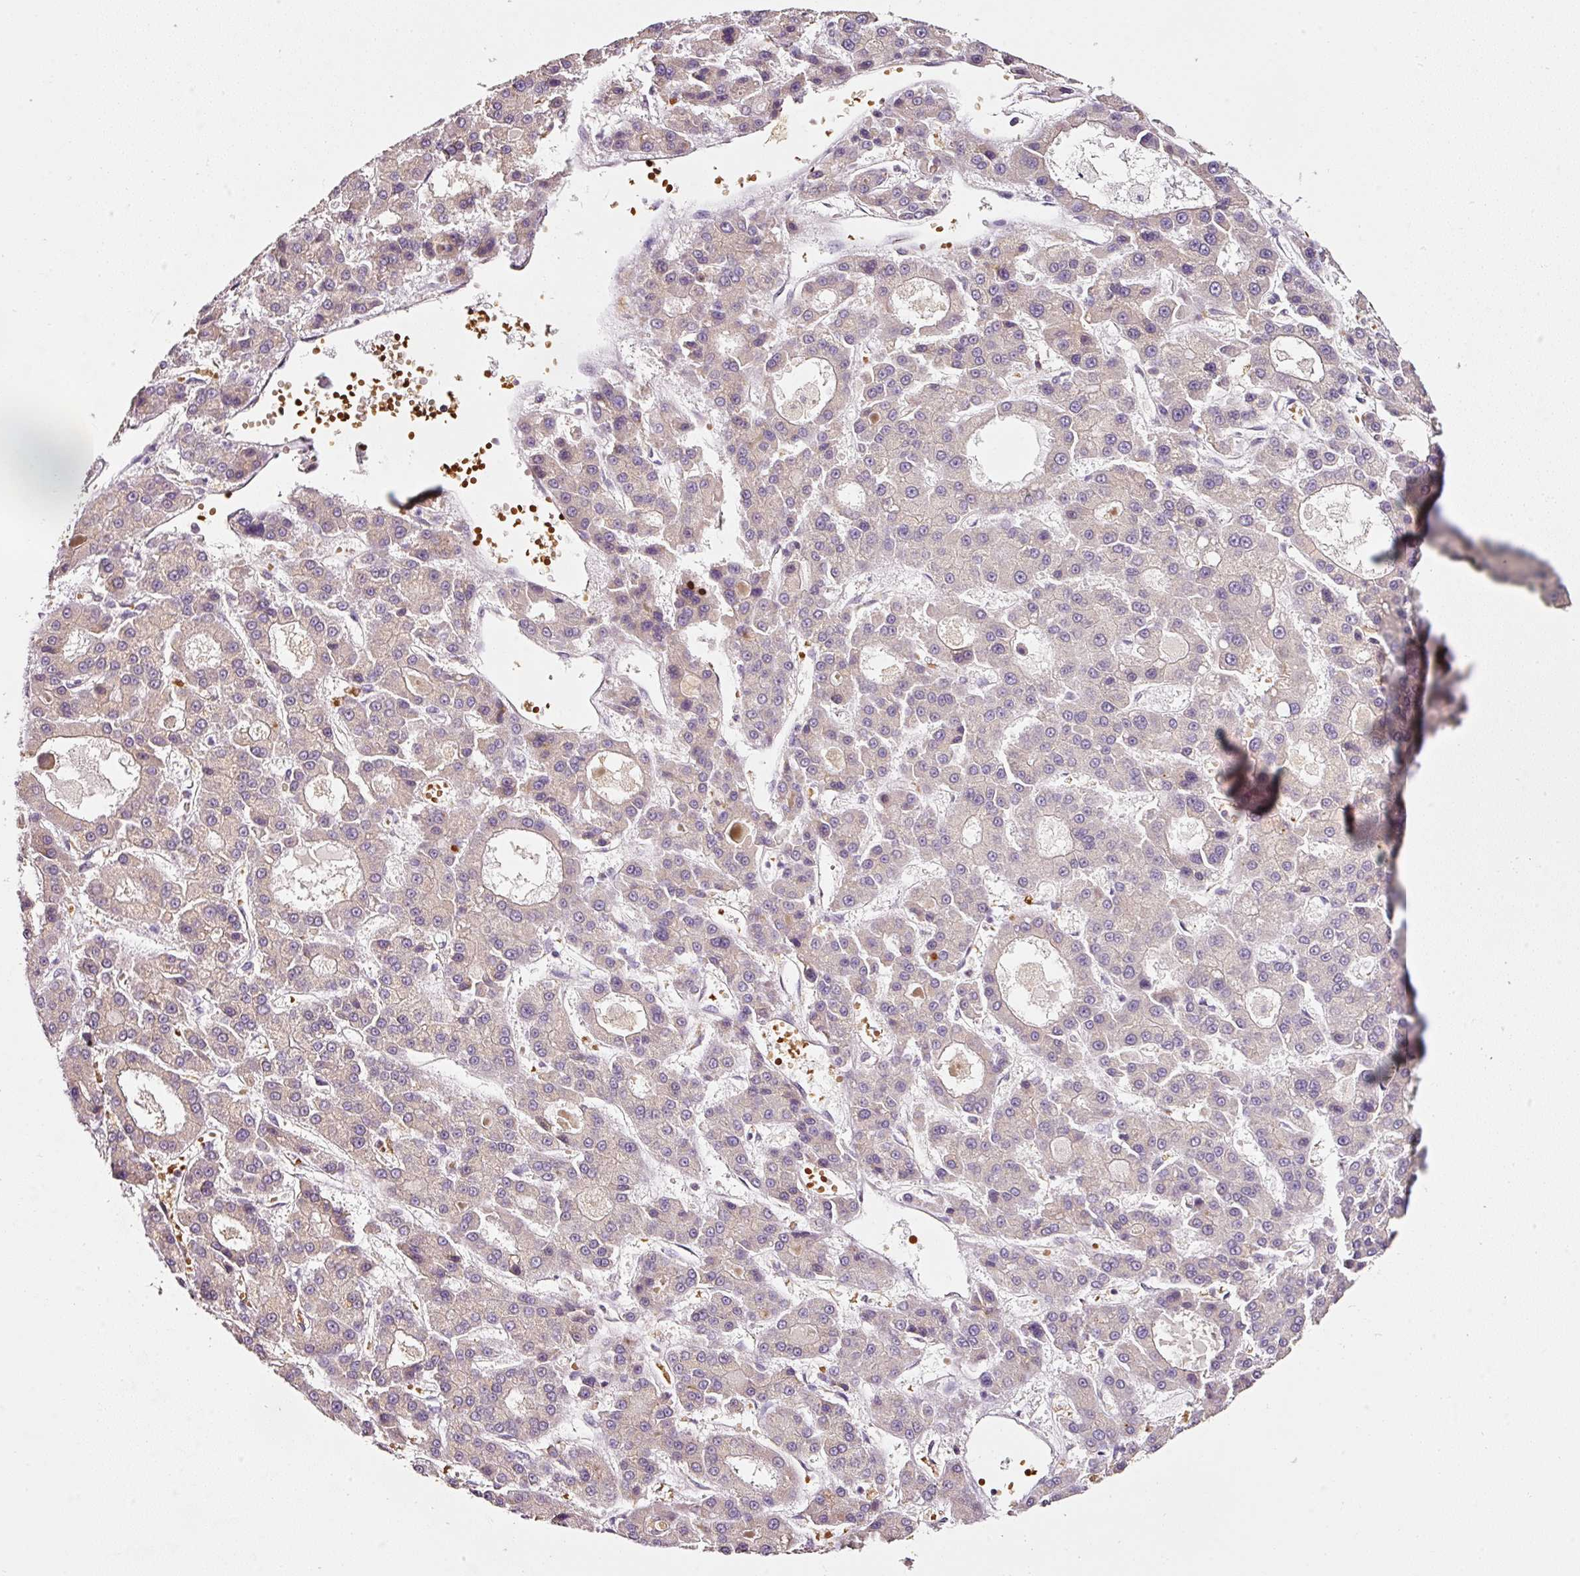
{"staining": {"intensity": "negative", "quantity": "none", "location": "none"}, "tissue": "liver cancer", "cell_type": "Tumor cells", "image_type": "cancer", "snomed": [{"axis": "morphology", "description": "Carcinoma, Hepatocellular, NOS"}, {"axis": "topography", "description": "Liver"}], "caption": "Protein analysis of liver cancer (hepatocellular carcinoma) shows no significant expression in tumor cells. (Brightfield microscopy of DAB immunohistochemistry at high magnification).", "gene": "ZNF460", "patient": {"sex": "male", "age": 70}}